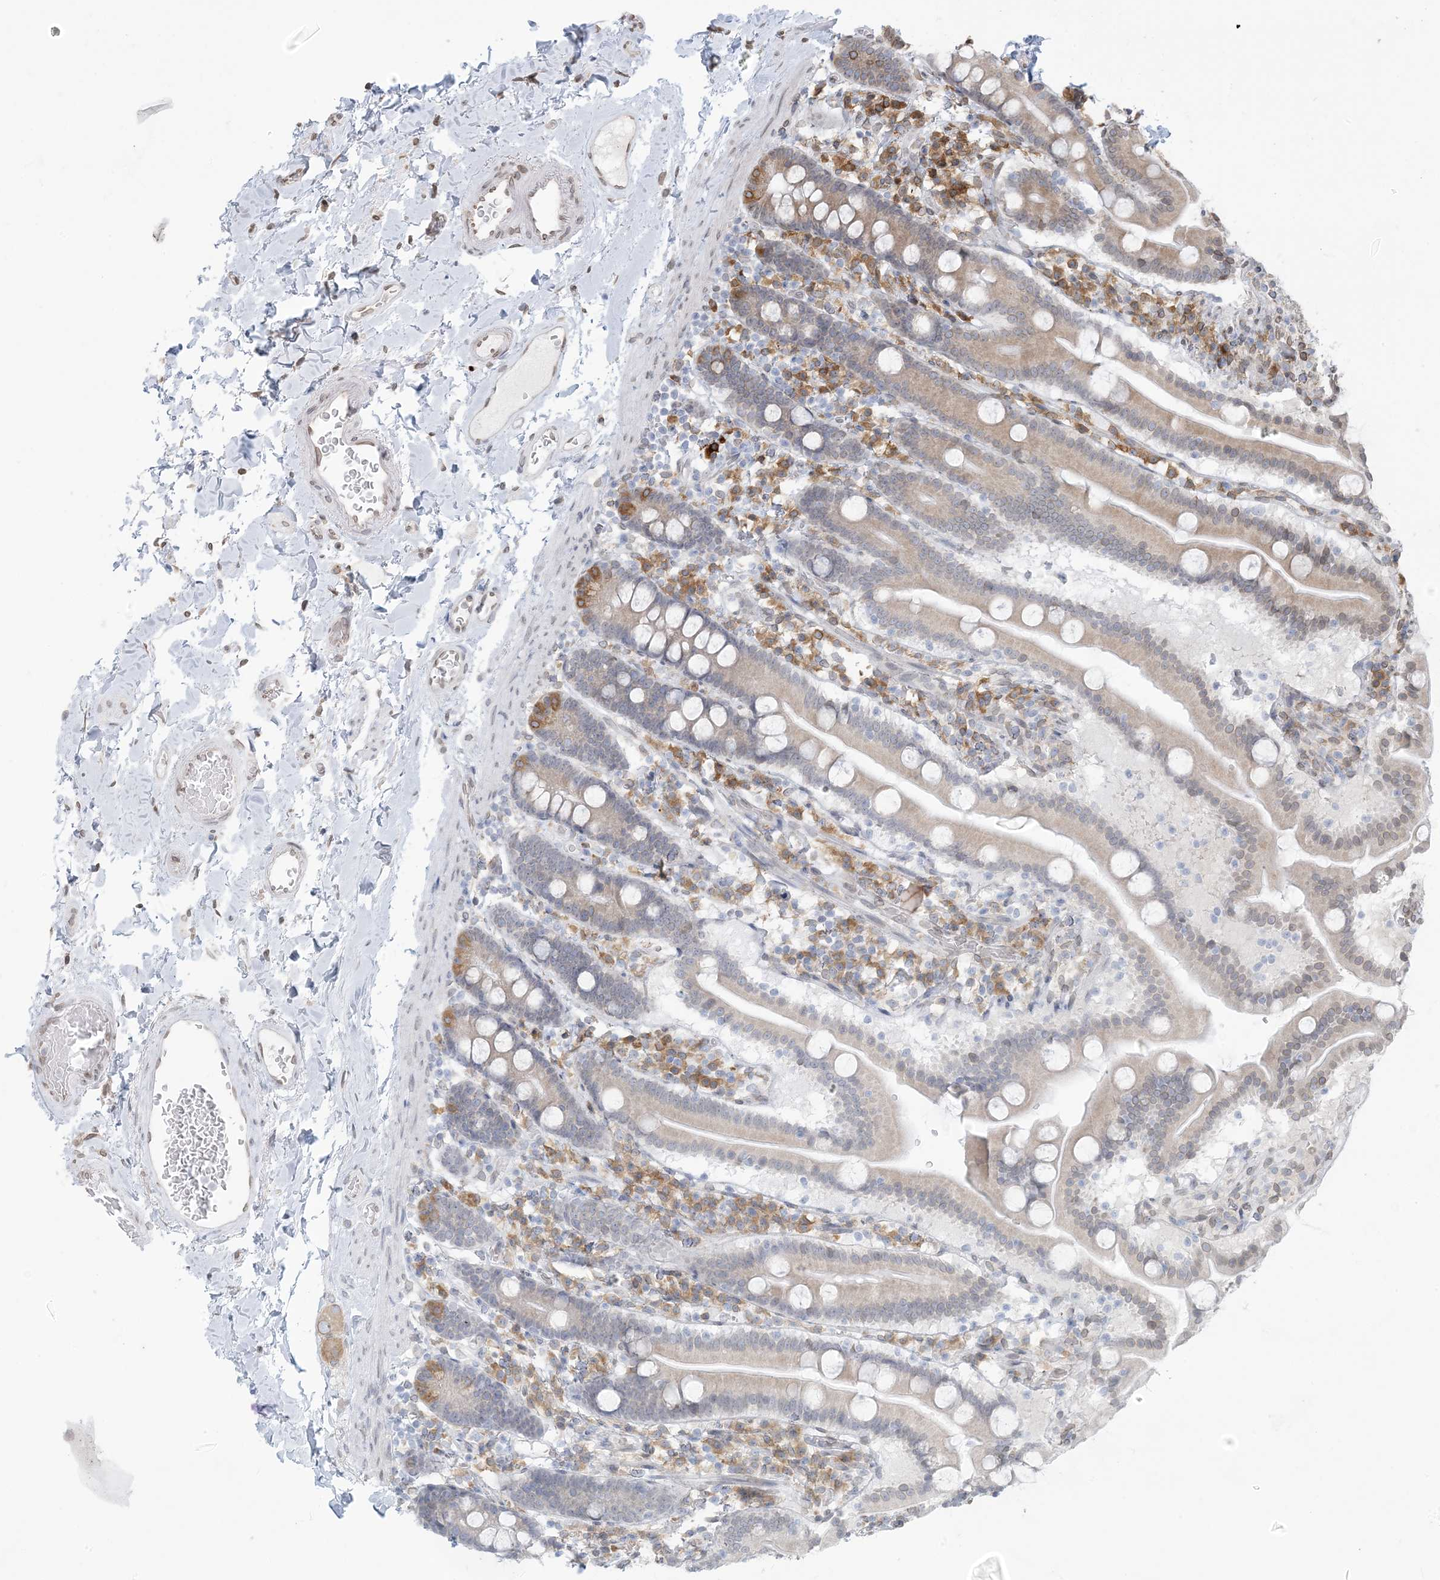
{"staining": {"intensity": "moderate", "quantity": "<25%", "location": "cytoplasmic/membranous,nuclear"}, "tissue": "duodenum", "cell_type": "Glandular cells", "image_type": "normal", "snomed": [{"axis": "morphology", "description": "Normal tissue, NOS"}, {"axis": "topography", "description": "Duodenum"}], "caption": "Immunohistochemistry (IHC) (DAB (3,3'-diaminobenzidine)) staining of normal duodenum displays moderate cytoplasmic/membranous,nuclear protein staining in about <25% of glandular cells.", "gene": "WWP1", "patient": {"sex": "male", "age": 55}}